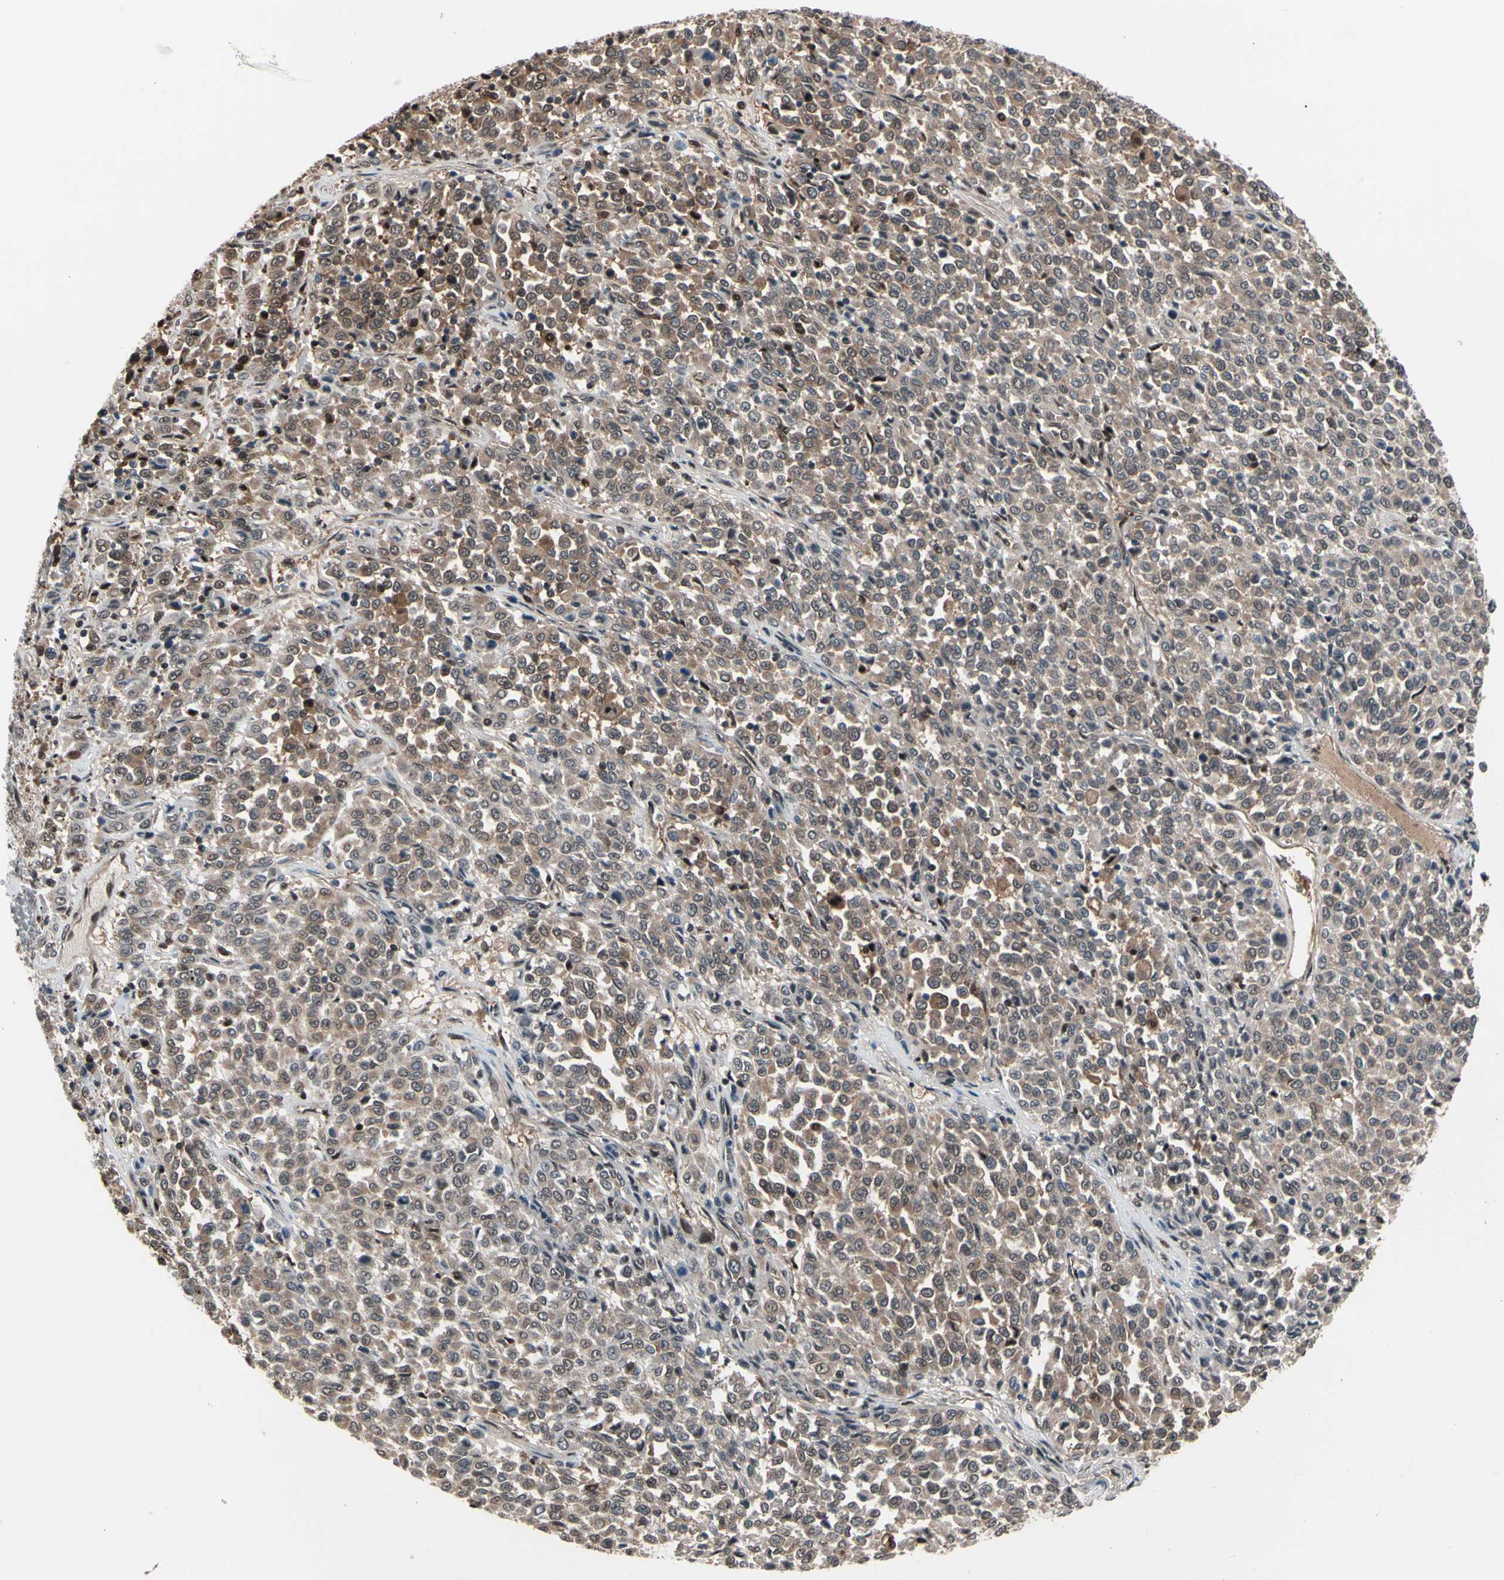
{"staining": {"intensity": "moderate", "quantity": ">75%", "location": "cytoplasmic/membranous,nuclear"}, "tissue": "melanoma", "cell_type": "Tumor cells", "image_type": "cancer", "snomed": [{"axis": "morphology", "description": "Malignant melanoma, Metastatic site"}, {"axis": "topography", "description": "Pancreas"}], "caption": "Immunohistochemical staining of human malignant melanoma (metastatic site) demonstrates moderate cytoplasmic/membranous and nuclear protein staining in about >75% of tumor cells. (IHC, brightfield microscopy, high magnification).", "gene": "PSMA2", "patient": {"sex": "female", "age": 30}}